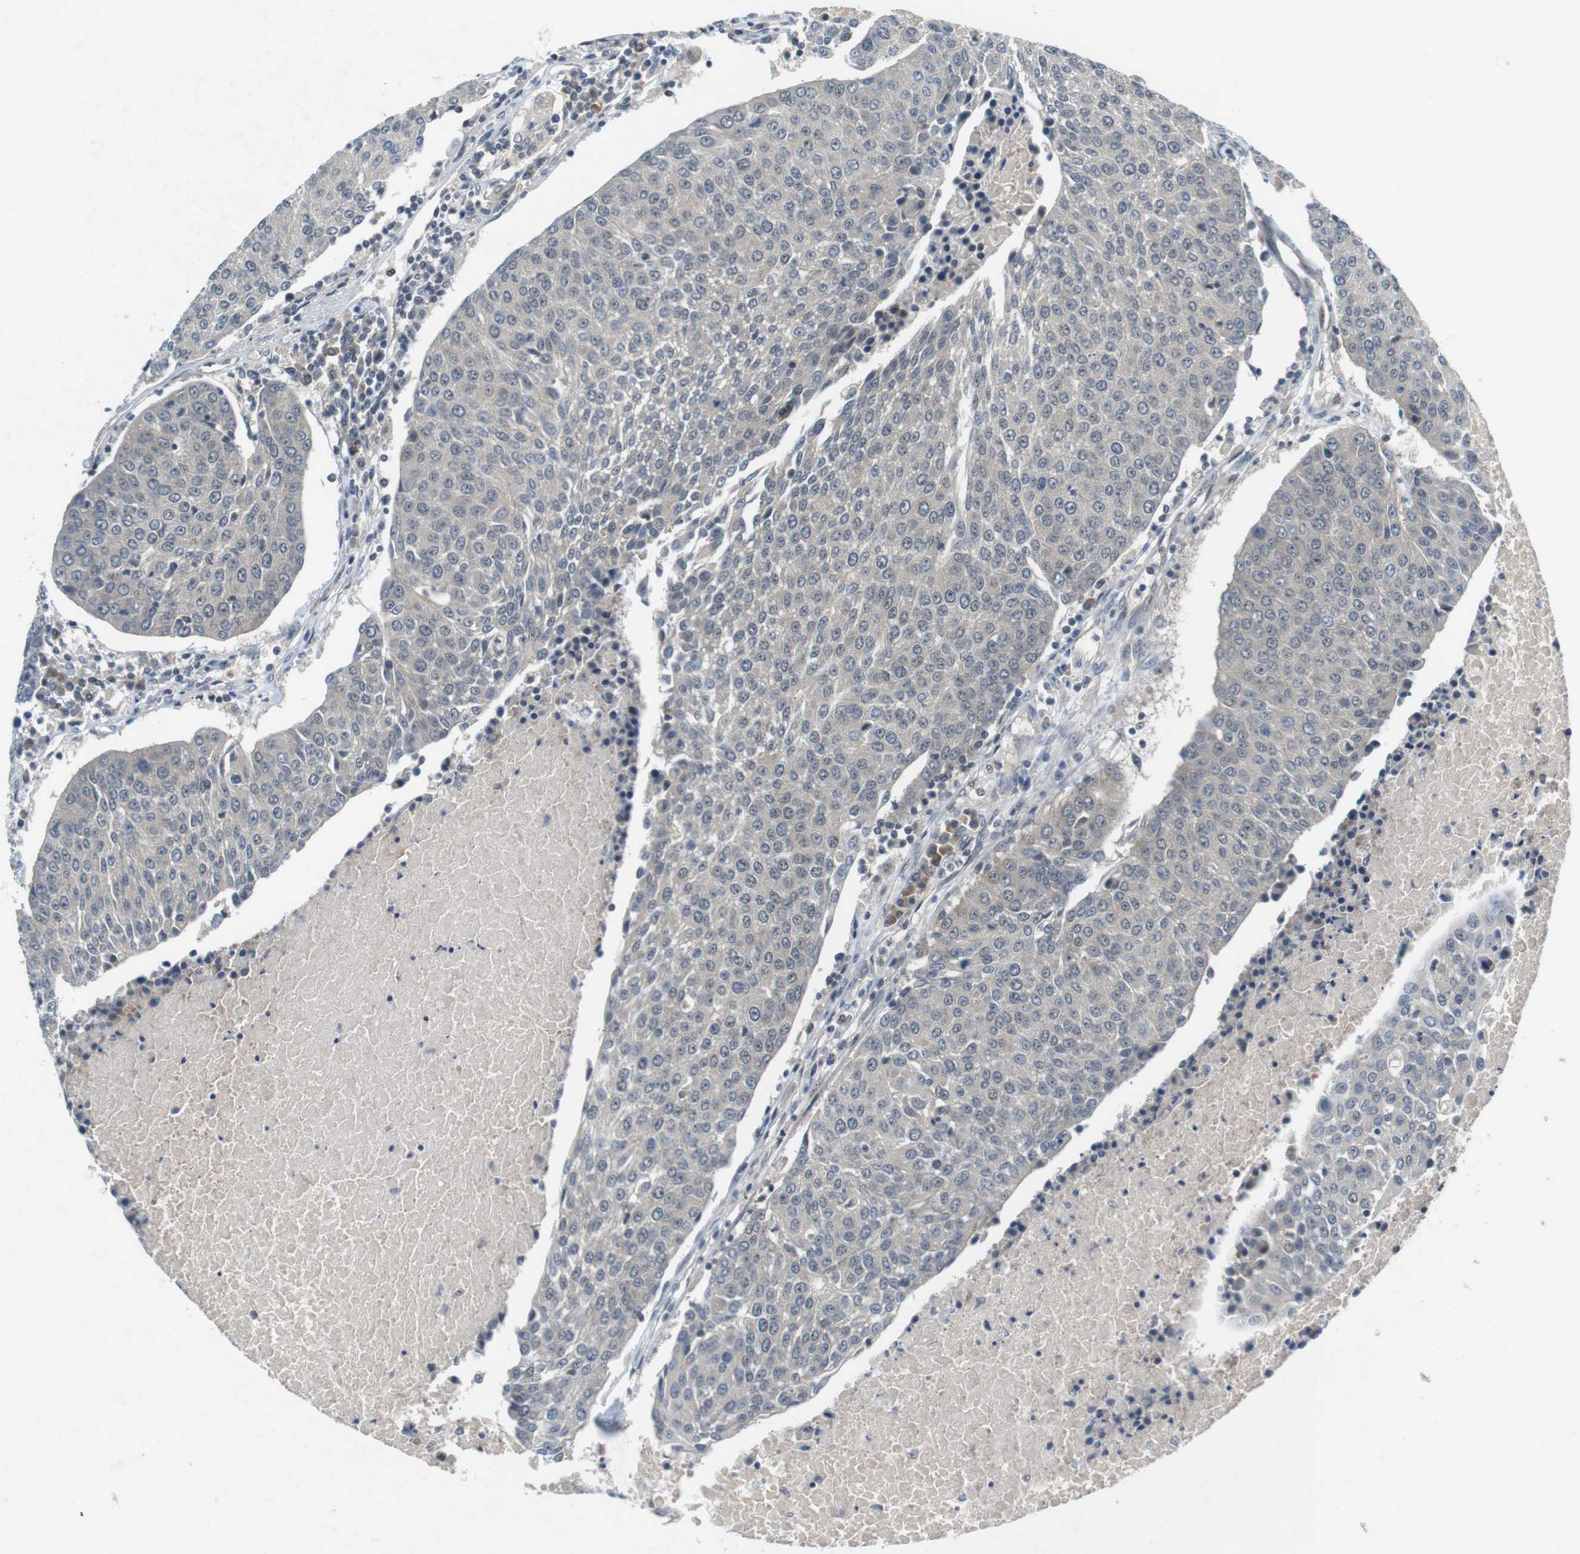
{"staining": {"intensity": "negative", "quantity": "none", "location": "none"}, "tissue": "urothelial cancer", "cell_type": "Tumor cells", "image_type": "cancer", "snomed": [{"axis": "morphology", "description": "Urothelial carcinoma, High grade"}, {"axis": "topography", "description": "Urinary bladder"}], "caption": "This is a histopathology image of immunohistochemistry staining of urothelial cancer, which shows no positivity in tumor cells. (DAB (3,3'-diaminobenzidine) immunohistochemistry (IHC) visualized using brightfield microscopy, high magnification).", "gene": "MAPKAPK5", "patient": {"sex": "female", "age": 85}}